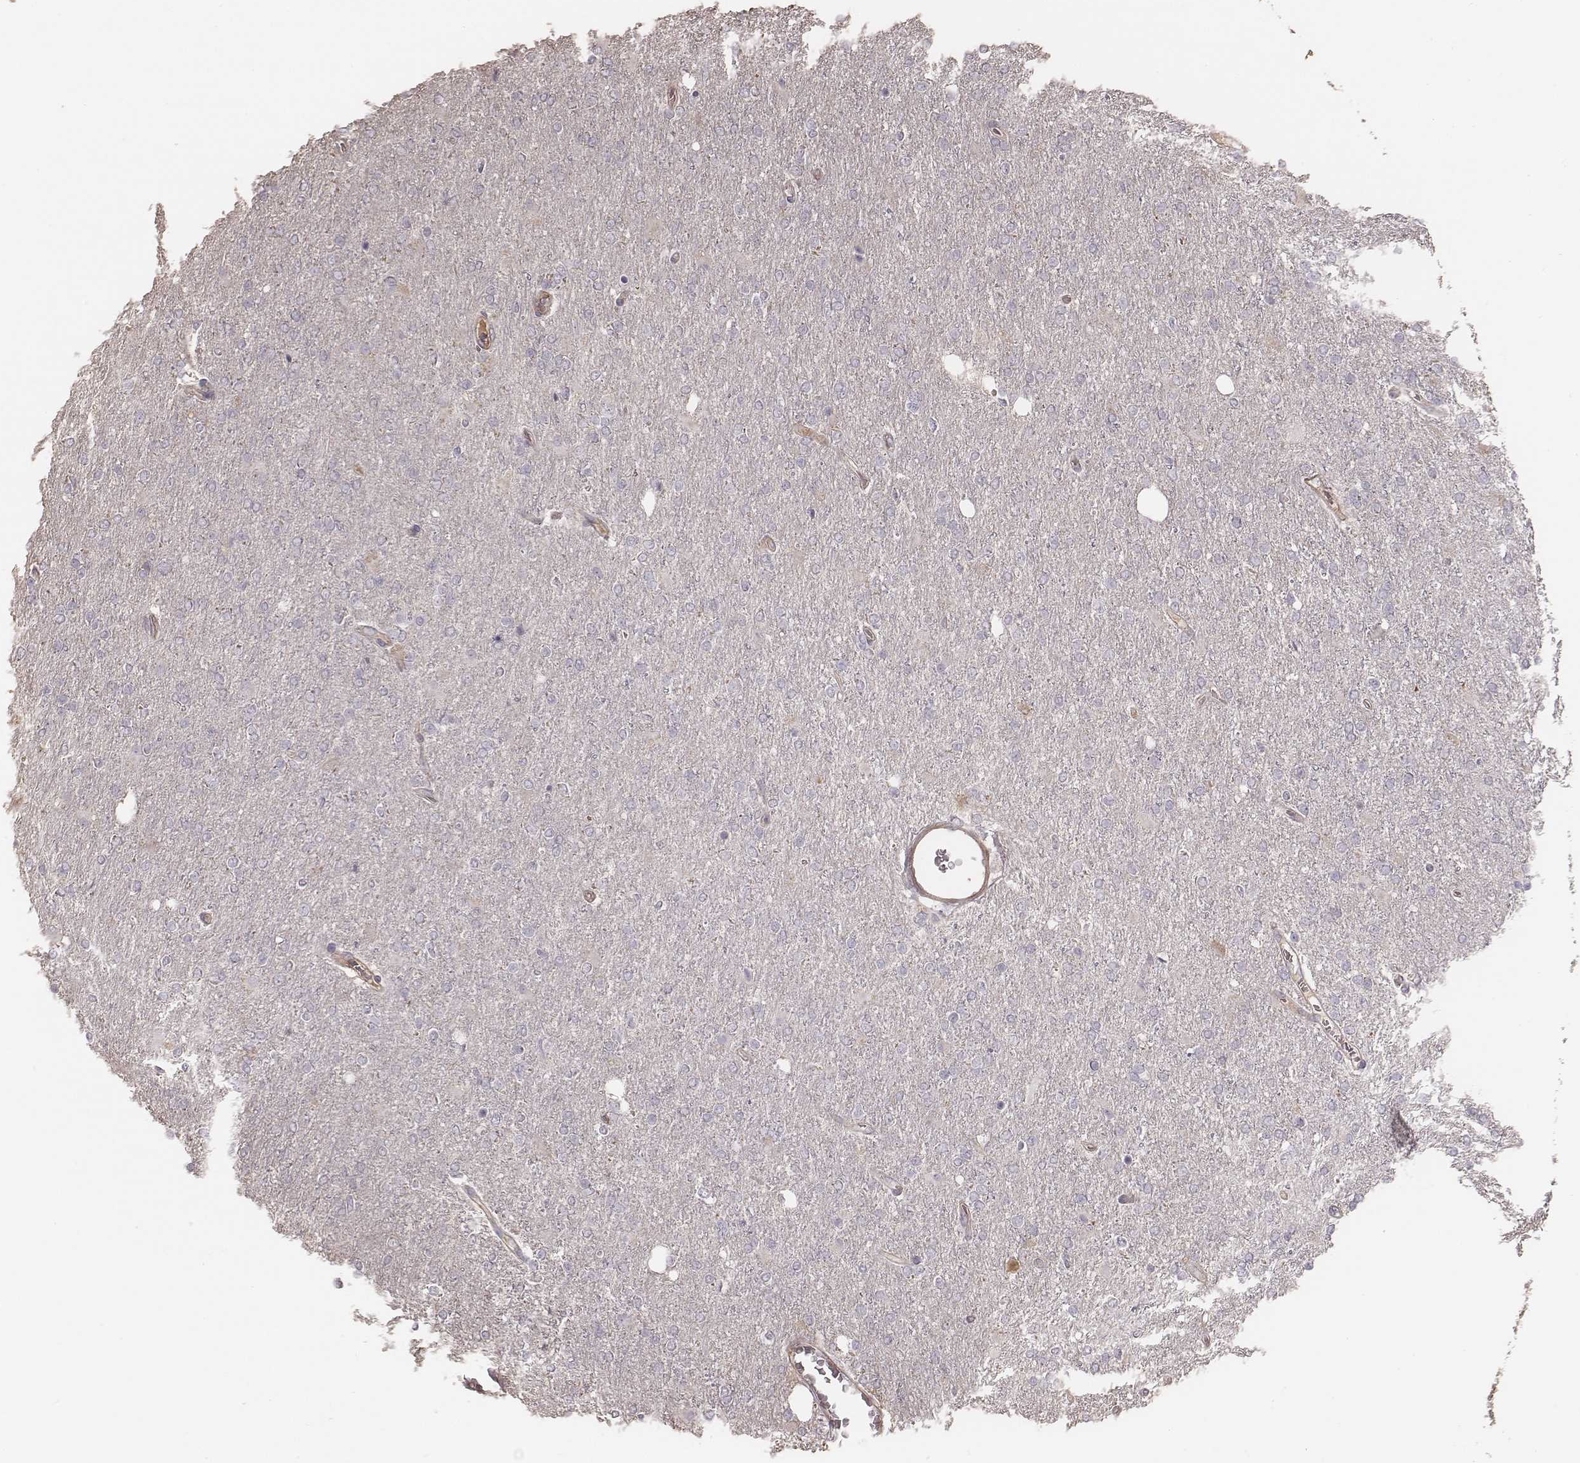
{"staining": {"intensity": "negative", "quantity": "none", "location": "none"}, "tissue": "glioma", "cell_type": "Tumor cells", "image_type": "cancer", "snomed": [{"axis": "morphology", "description": "Glioma, malignant, High grade"}, {"axis": "topography", "description": "Cerebral cortex"}], "caption": "The histopathology image demonstrates no significant positivity in tumor cells of malignant glioma (high-grade).", "gene": "OTOGL", "patient": {"sex": "male", "age": 70}}